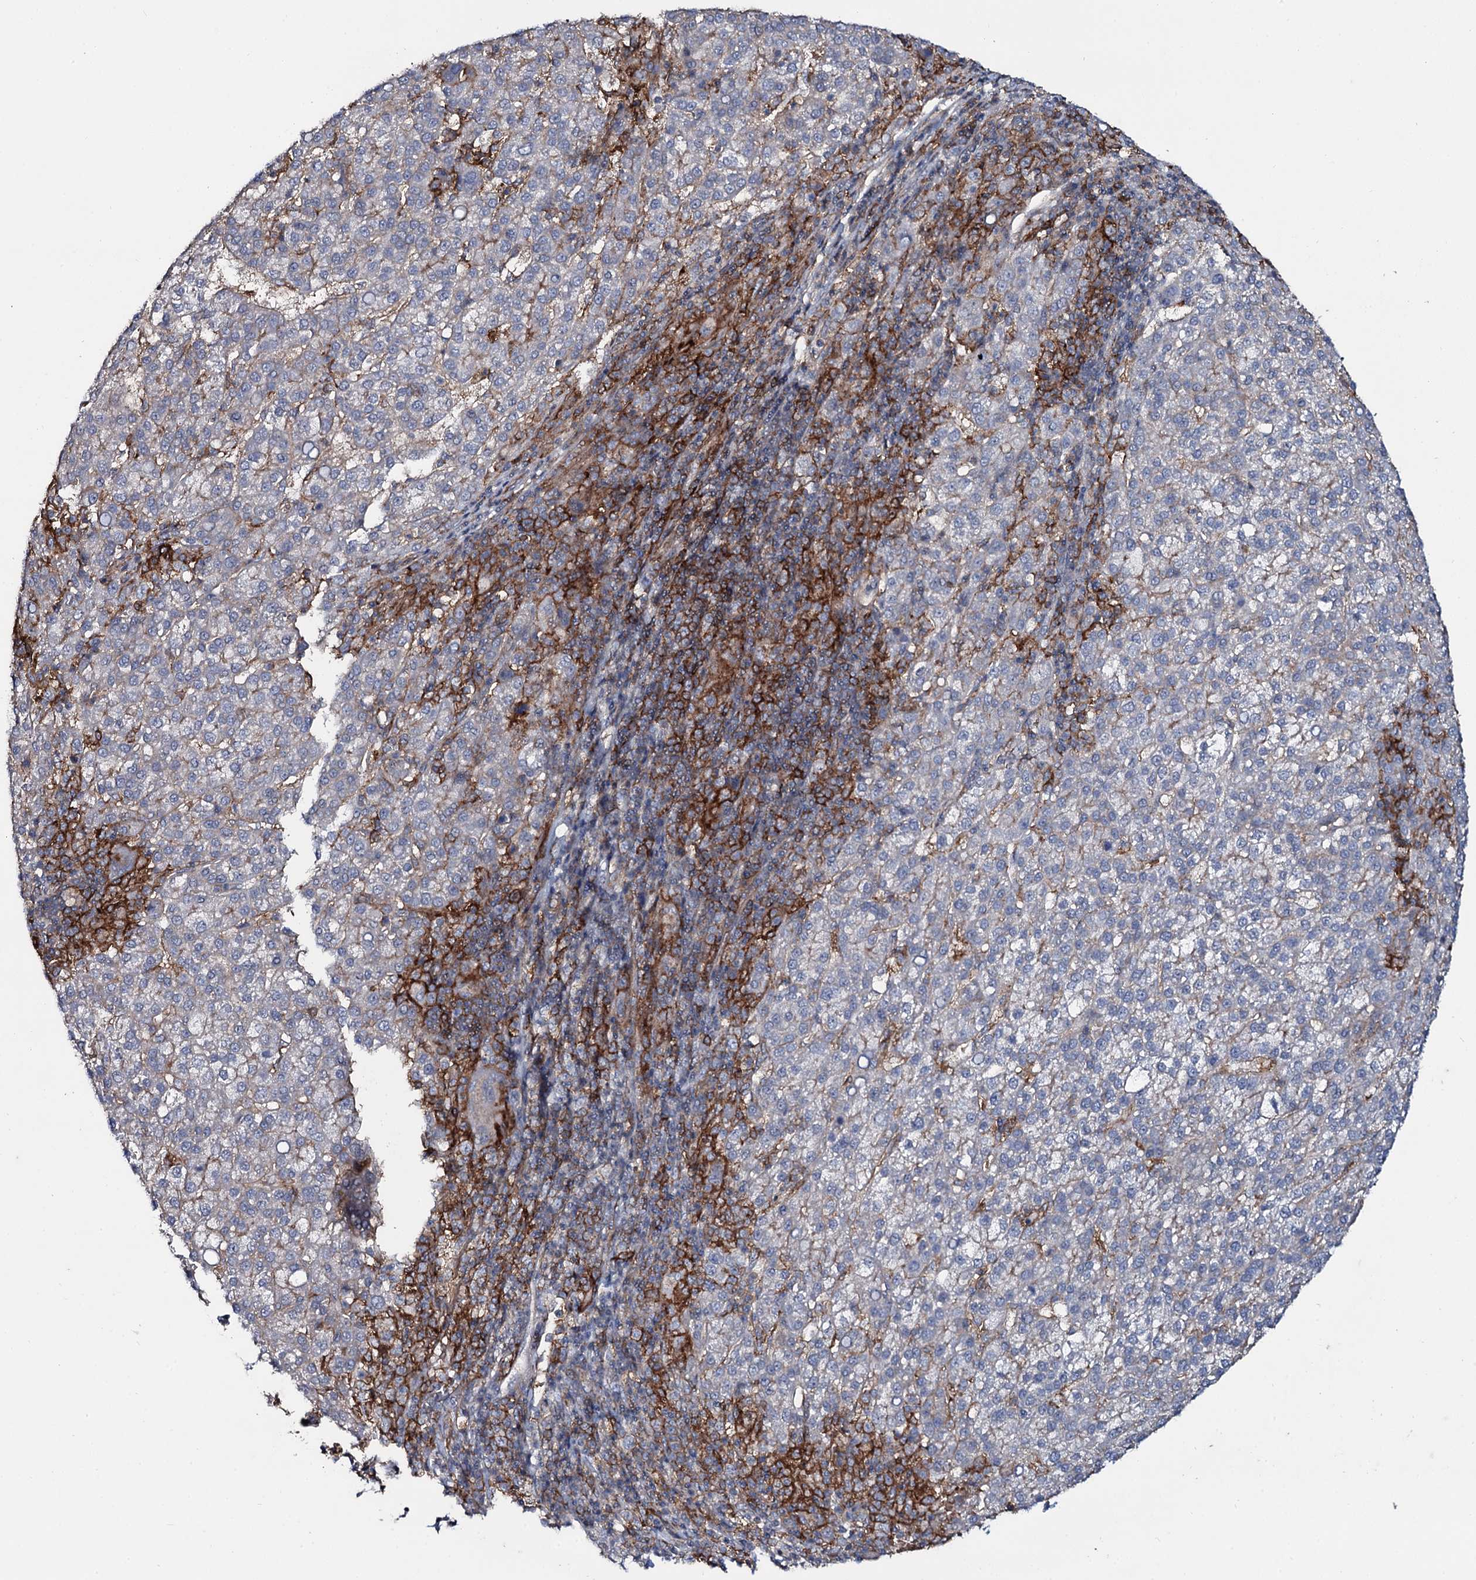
{"staining": {"intensity": "weak", "quantity": "<25%", "location": "cytoplasmic/membranous"}, "tissue": "liver cancer", "cell_type": "Tumor cells", "image_type": "cancer", "snomed": [{"axis": "morphology", "description": "Carcinoma, Hepatocellular, NOS"}, {"axis": "topography", "description": "Liver"}], "caption": "Immunohistochemical staining of human liver cancer (hepatocellular carcinoma) demonstrates no significant staining in tumor cells.", "gene": "SNAP23", "patient": {"sex": "female", "age": 58}}